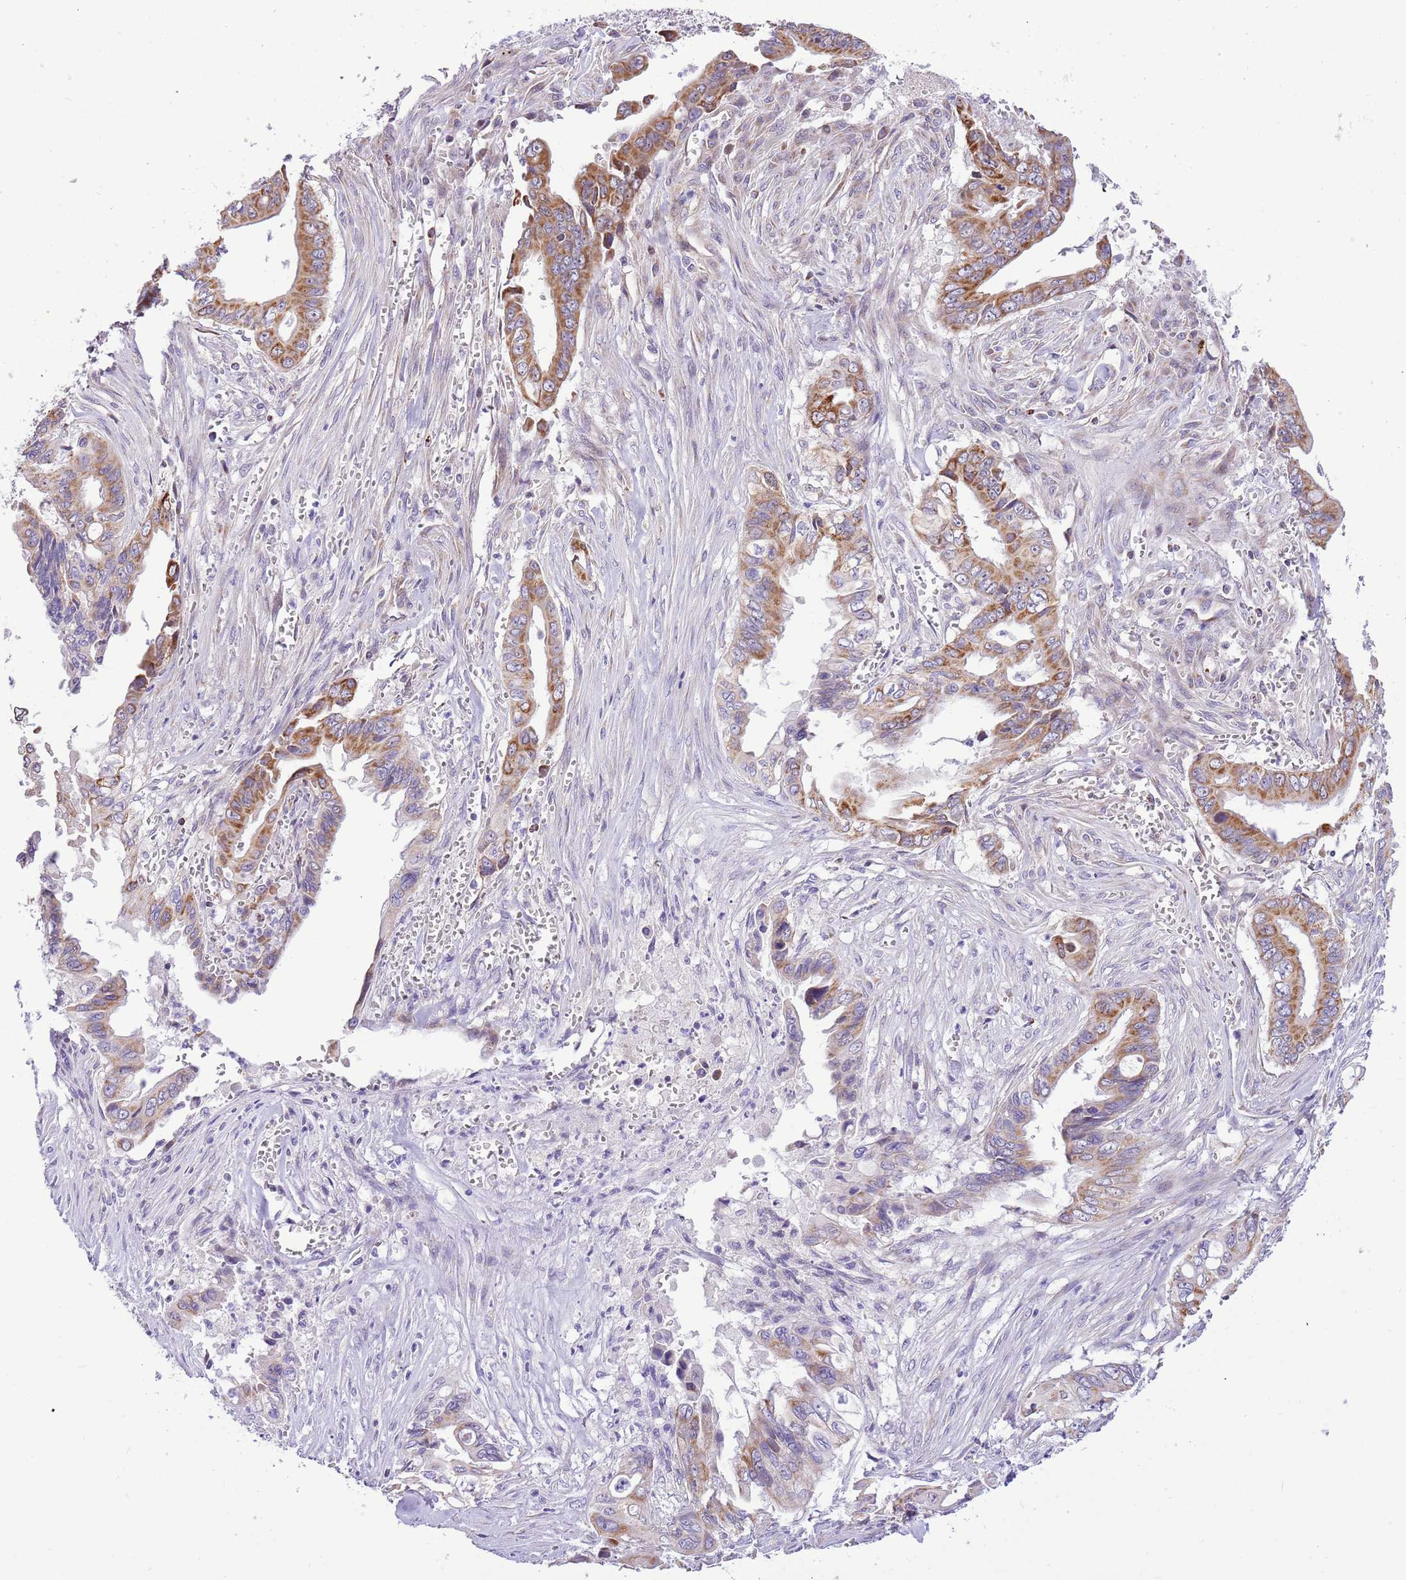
{"staining": {"intensity": "moderate", "quantity": "25%-75%", "location": "cytoplasmic/membranous"}, "tissue": "pancreatic cancer", "cell_type": "Tumor cells", "image_type": "cancer", "snomed": [{"axis": "morphology", "description": "Adenocarcinoma, NOS"}, {"axis": "topography", "description": "Pancreas"}], "caption": "Human pancreatic cancer (adenocarcinoma) stained with a brown dye displays moderate cytoplasmic/membranous positive staining in approximately 25%-75% of tumor cells.", "gene": "COX17", "patient": {"sex": "male", "age": 59}}